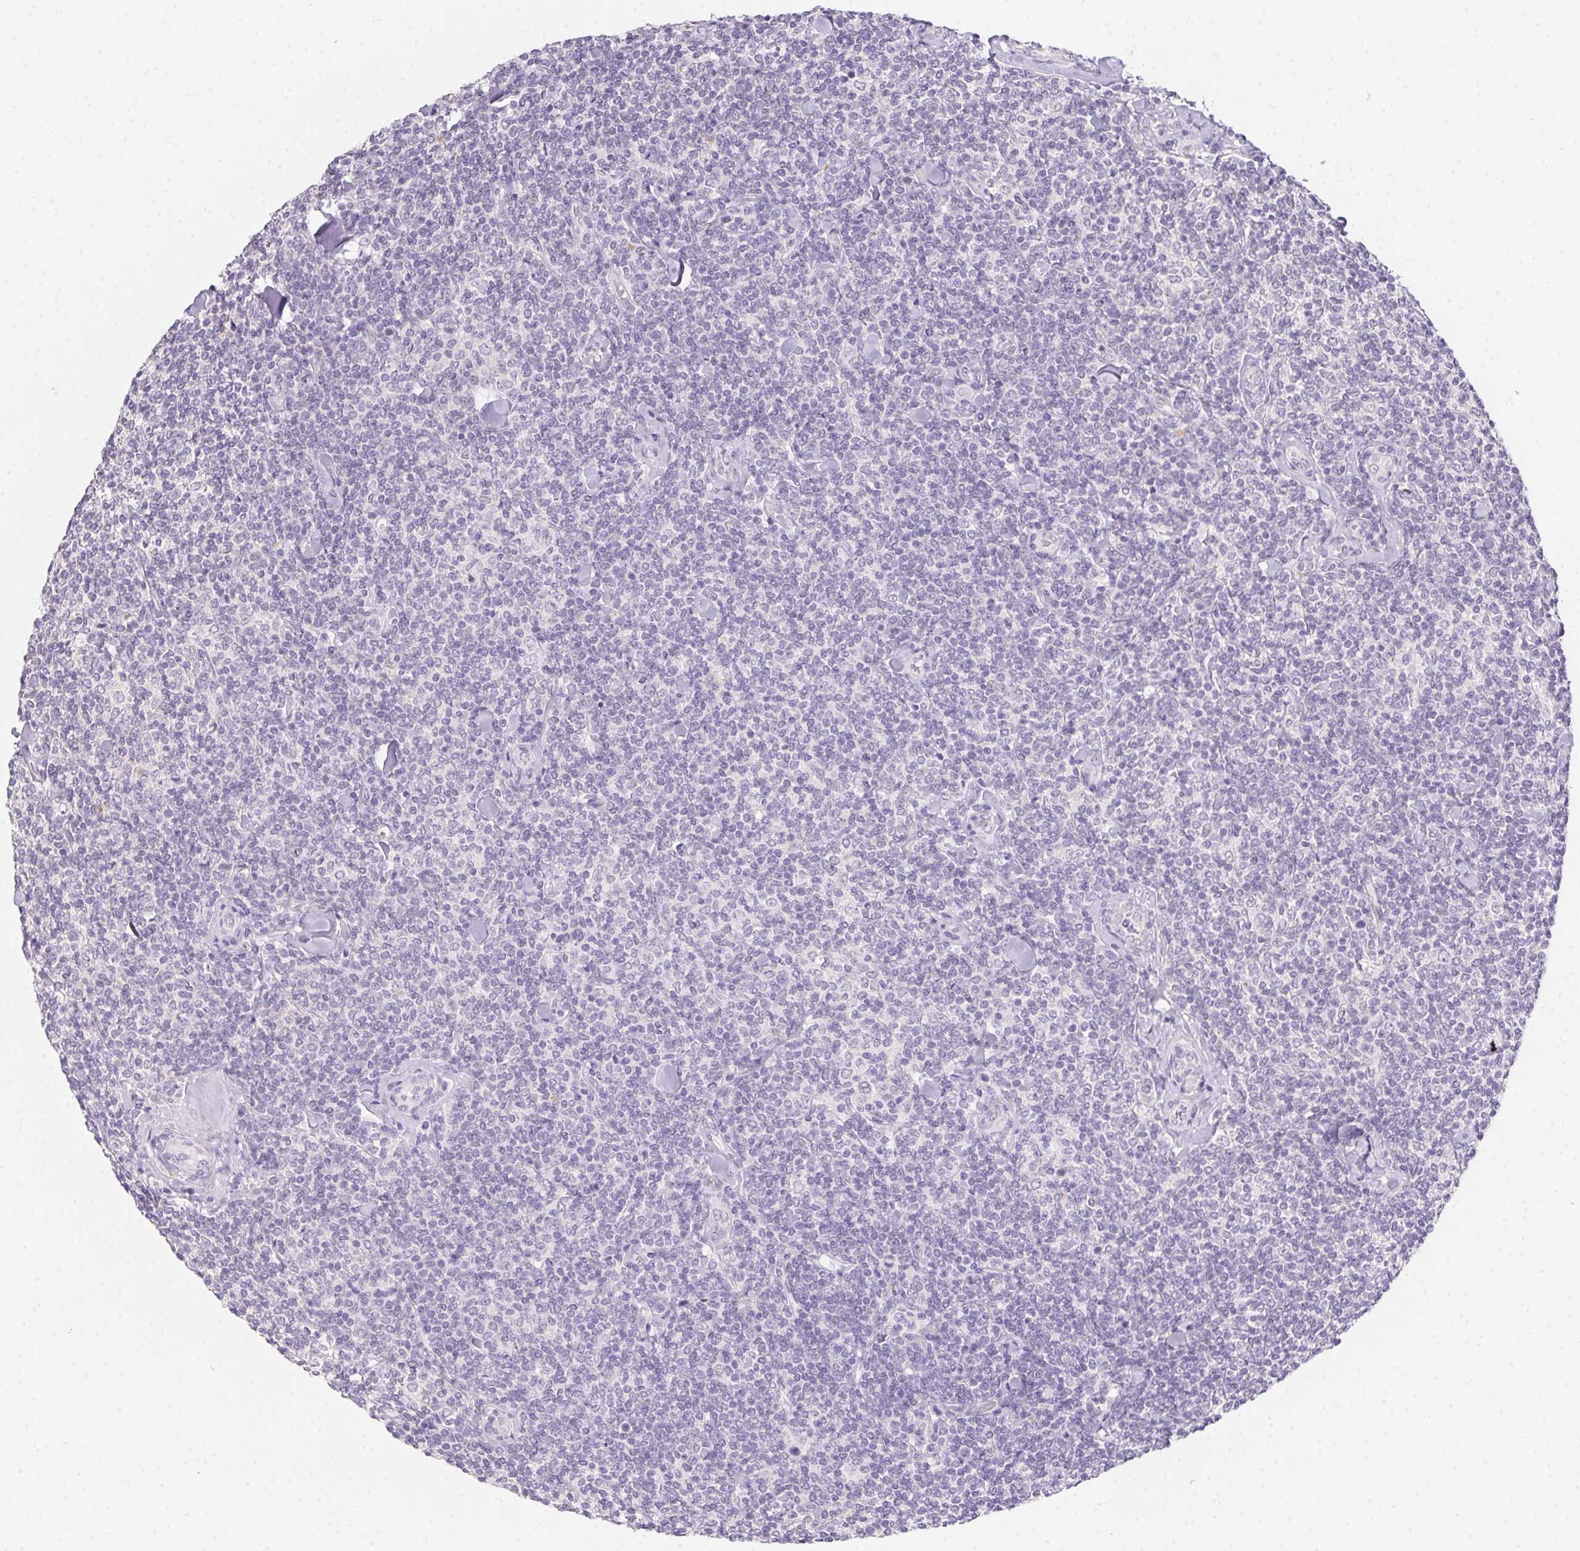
{"staining": {"intensity": "negative", "quantity": "none", "location": "none"}, "tissue": "lymphoma", "cell_type": "Tumor cells", "image_type": "cancer", "snomed": [{"axis": "morphology", "description": "Malignant lymphoma, non-Hodgkin's type, Low grade"}, {"axis": "topography", "description": "Lymph node"}], "caption": "Immunohistochemical staining of human lymphoma shows no significant expression in tumor cells.", "gene": "MORC1", "patient": {"sex": "female", "age": 56}}